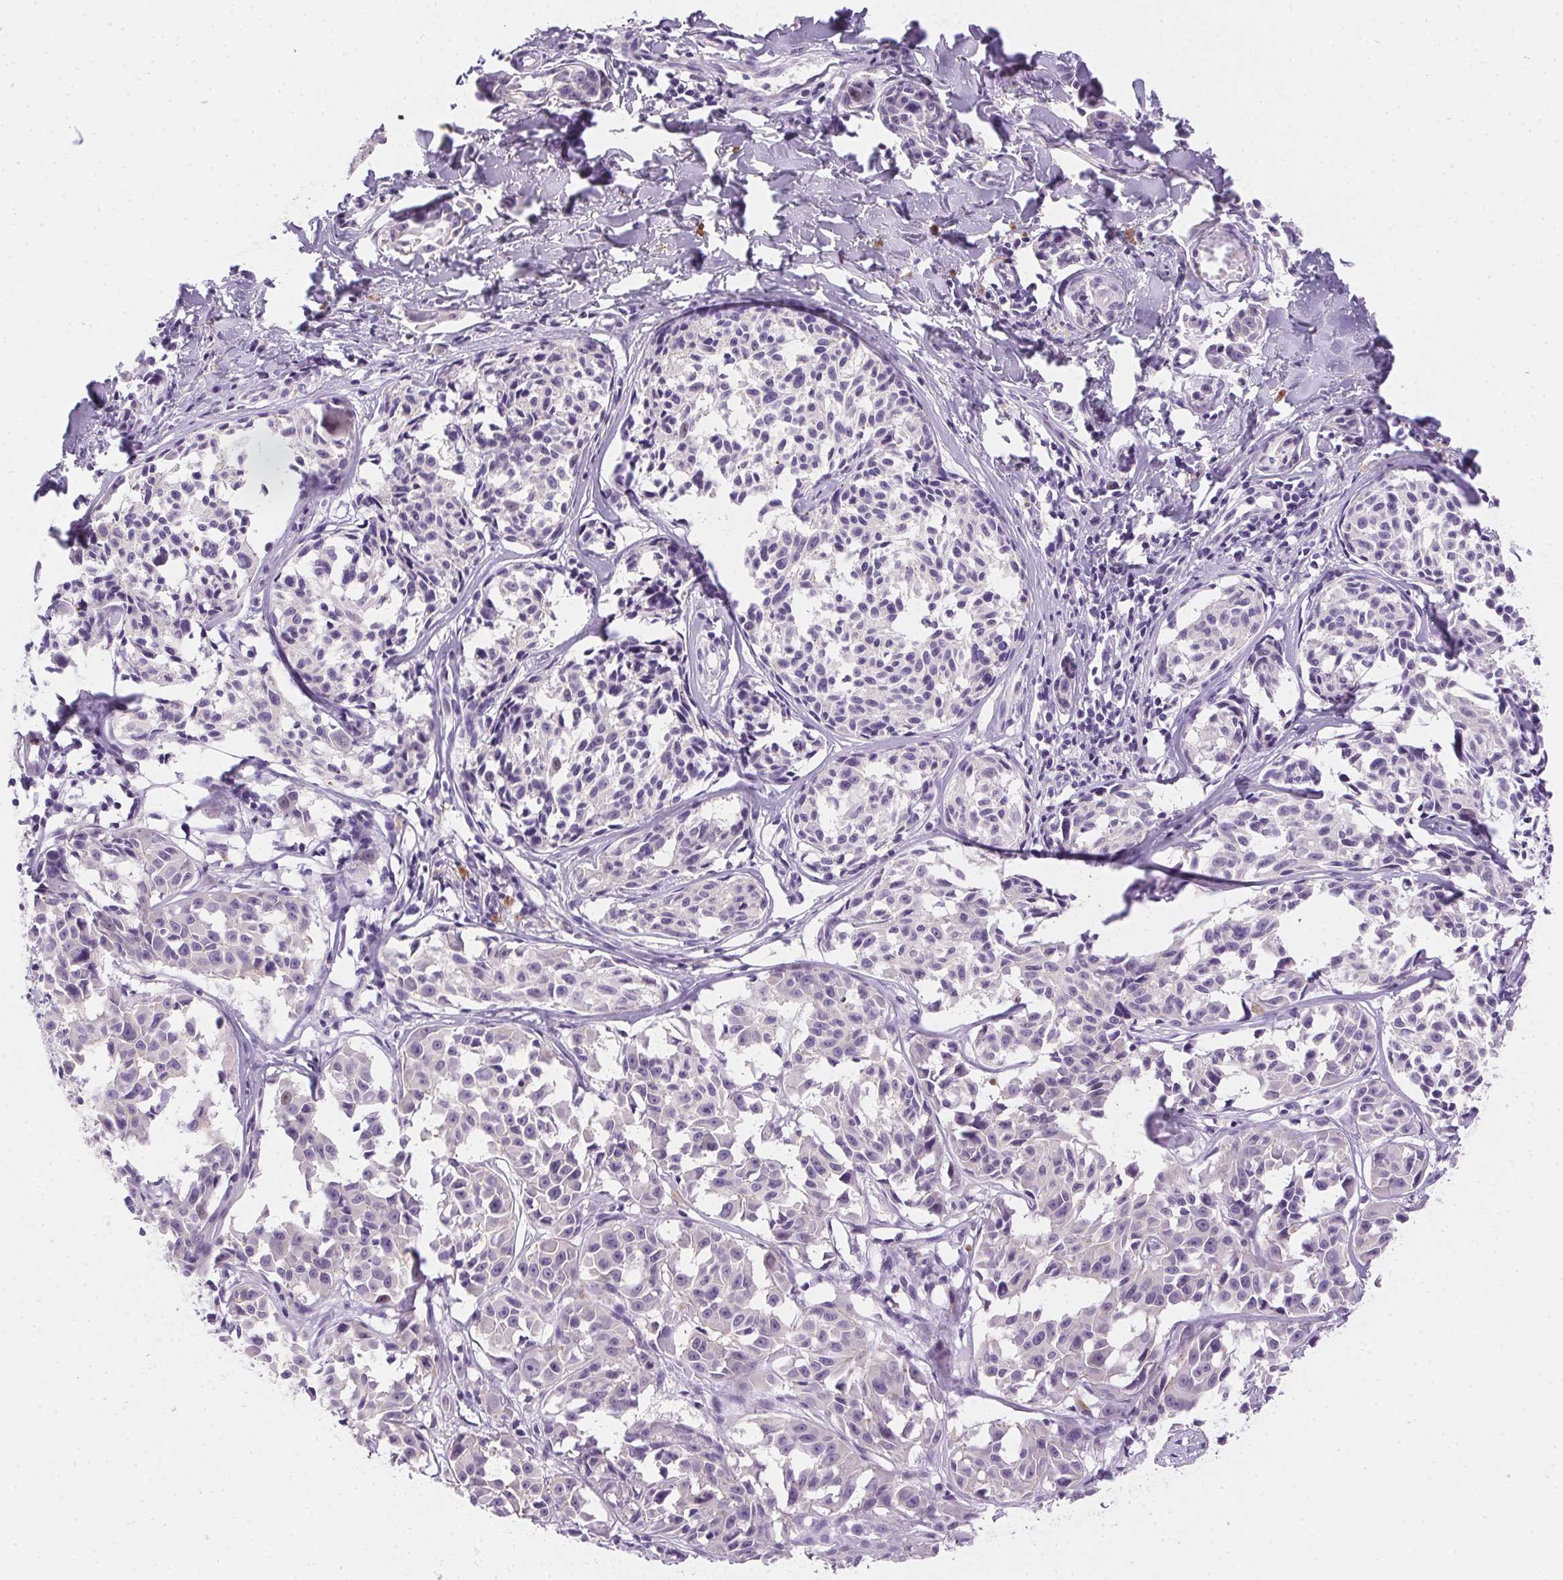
{"staining": {"intensity": "negative", "quantity": "none", "location": "none"}, "tissue": "melanoma", "cell_type": "Tumor cells", "image_type": "cancer", "snomed": [{"axis": "morphology", "description": "Malignant melanoma, NOS"}, {"axis": "topography", "description": "Skin"}], "caption": "Tumor cells show no significant positivity in melanoma.", "gene": "SSTR4", "patient": {"sex": "male", "age": 51}}